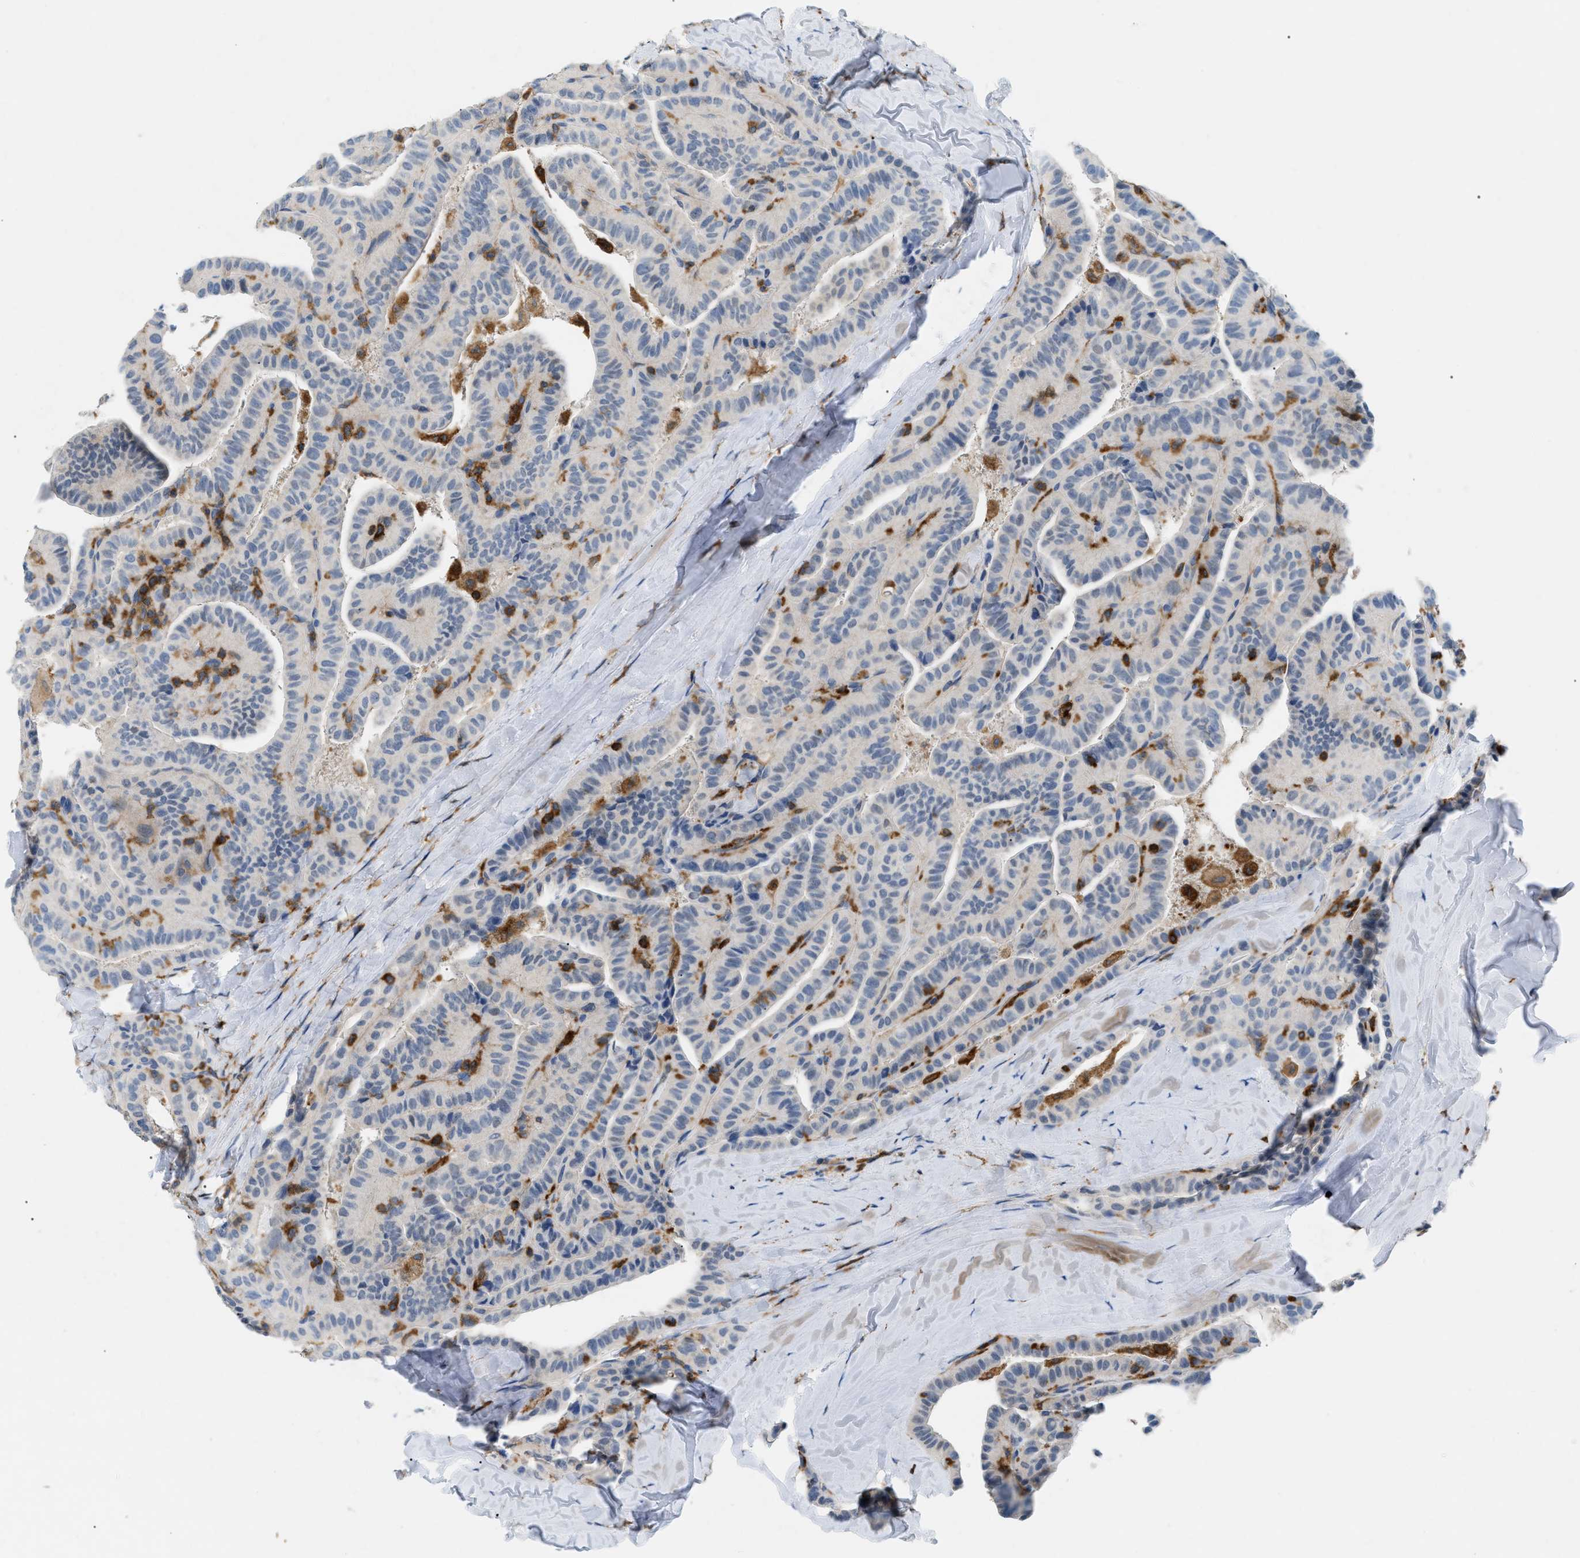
{"staining": {"intensity": "negative", "quantity": "none", "location": "none"}, "tissue": "thyroid cancer", "cell_type": "Tumor cells", "image_type": "cancer", "snomed": [{"axis": "morphology", "description": "Papillary adenocarcinoma, NOS"}, {"axis": "topography", "description": "Thyroid gland"}], "caption": "Immunohistochemistry image of human papillary adenocarcinoma (thyroid) stained for a protein (brown), which displays no staining in tumor cells.", "gene": "INPP5D", "patient": {"sex": "male", "age": 77}}